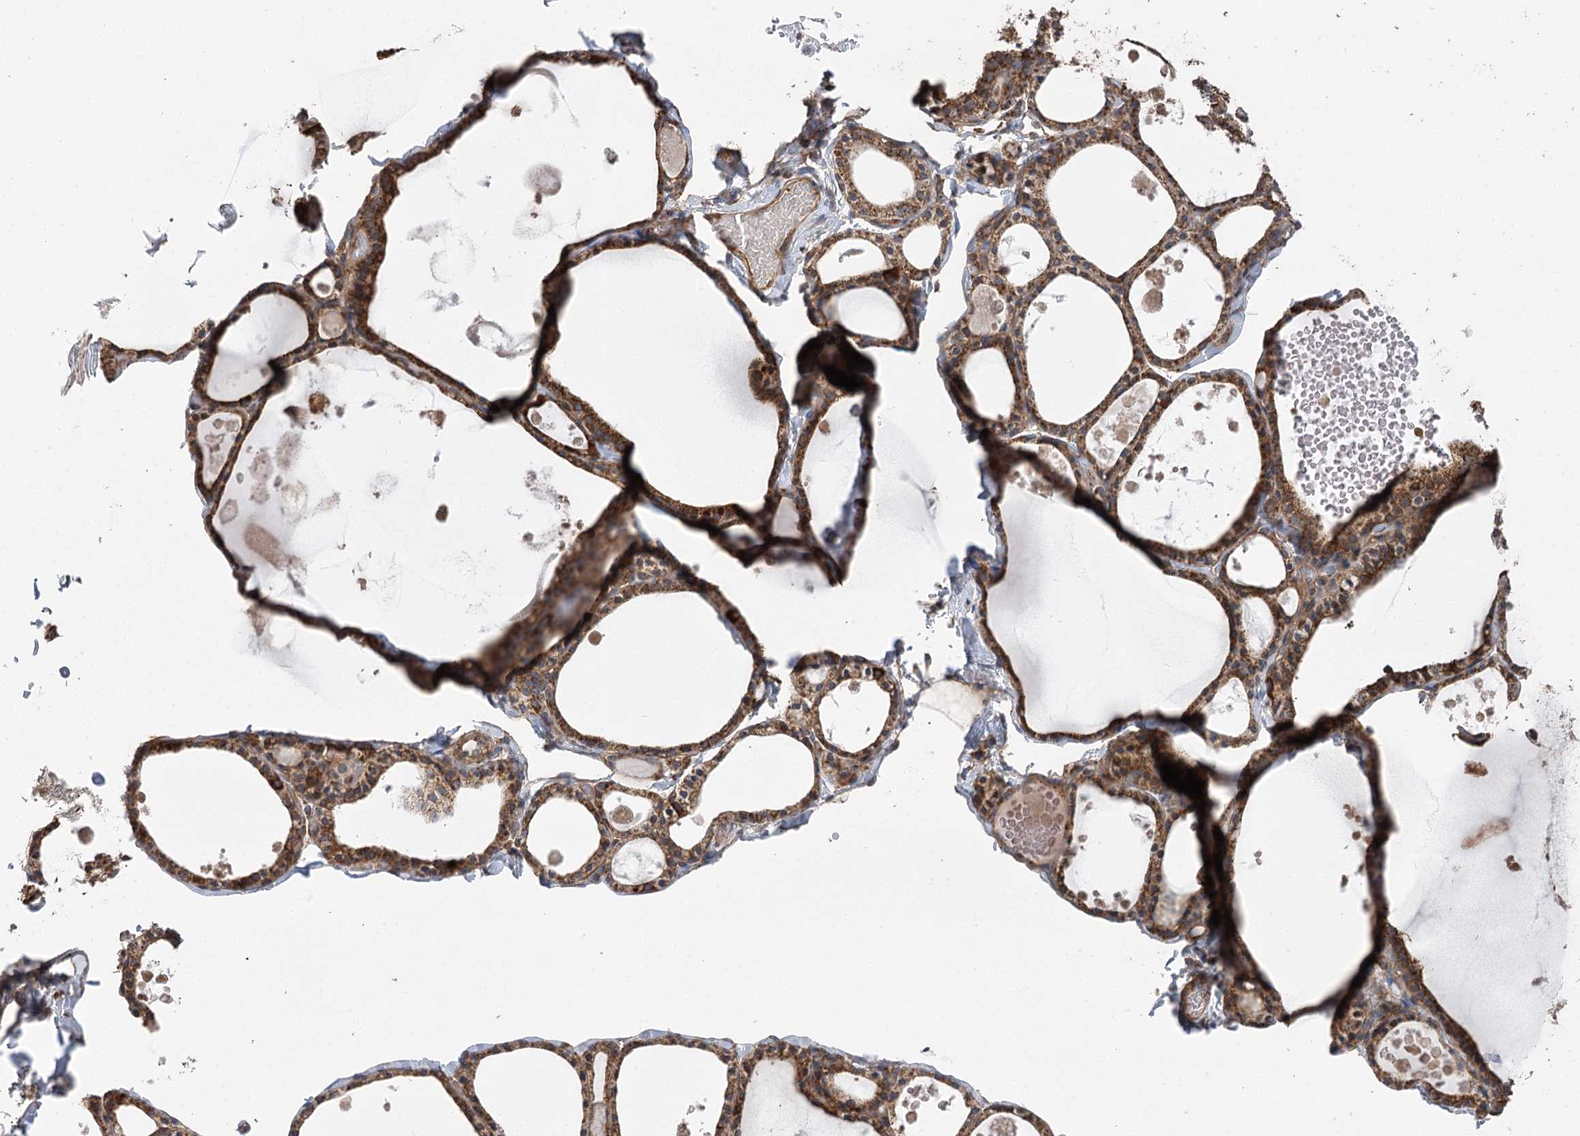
{"staining": {"intensity": "strong", "quantity": ">75%", "location": "cytoplasmic/membranous"}, "tissue": "thyroid gland", "cell_type": "Glandular cells", "image_type": "normal", "snomed": [{"axis": "morphology", "description": "Normal tissue, NOS"}, {"axis": "topography", "description": "Thyroid gland"}], "caption": "Immunohistochemistry (DAB) staining of normal human thyroid gland displays strong cytoplasmic/membranous protein expression in approximately >75% of glandular cells.", "gene": "RWDD4", "patient": {"sex": "male", "age": 56}}